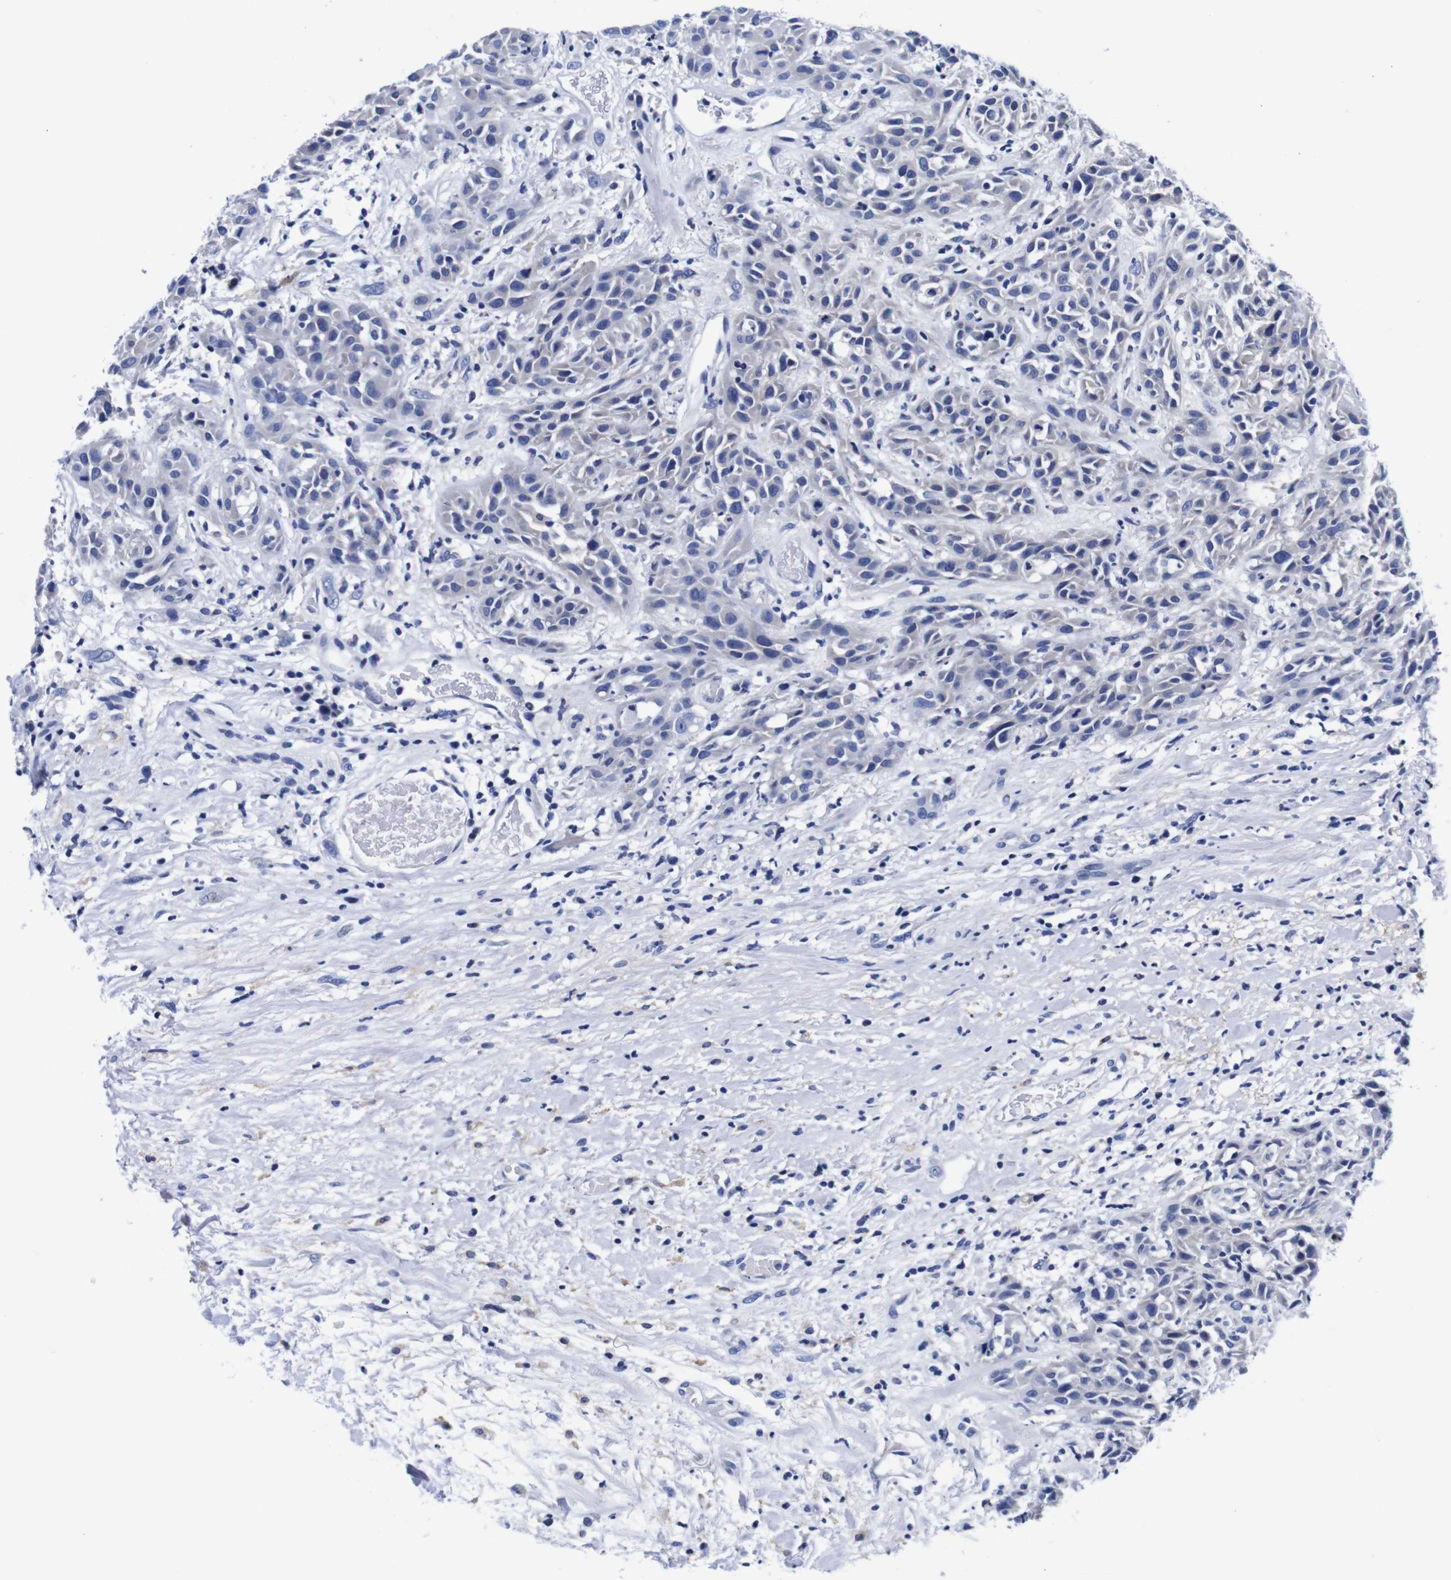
{"staining": {"intensity": "weak", "quantity": "<25%", "location": "cytoplasmic/membranous"}, "tissue": "head and neck cancer", "cell_type": "Tumor cells", "image_type": "cancer", "snomed": [{"axis": "morphology", "description": "Normal tissue, NOS"}, {"axis": "morphology", "description": "Squamous cell carcinoma, NOS"}, {"axis": "topography", "description": "Cartilage tissue"}, {"axis": "topography", "description": "Head-Neck"}], "caption": "Head and neck cancer (squamous cell carcinoma) was stained to show a protein in brown. There is no significant staining in tumor cells.", "gene": "CLEC4G", "patient": {"sex": "male", "age": 62}}